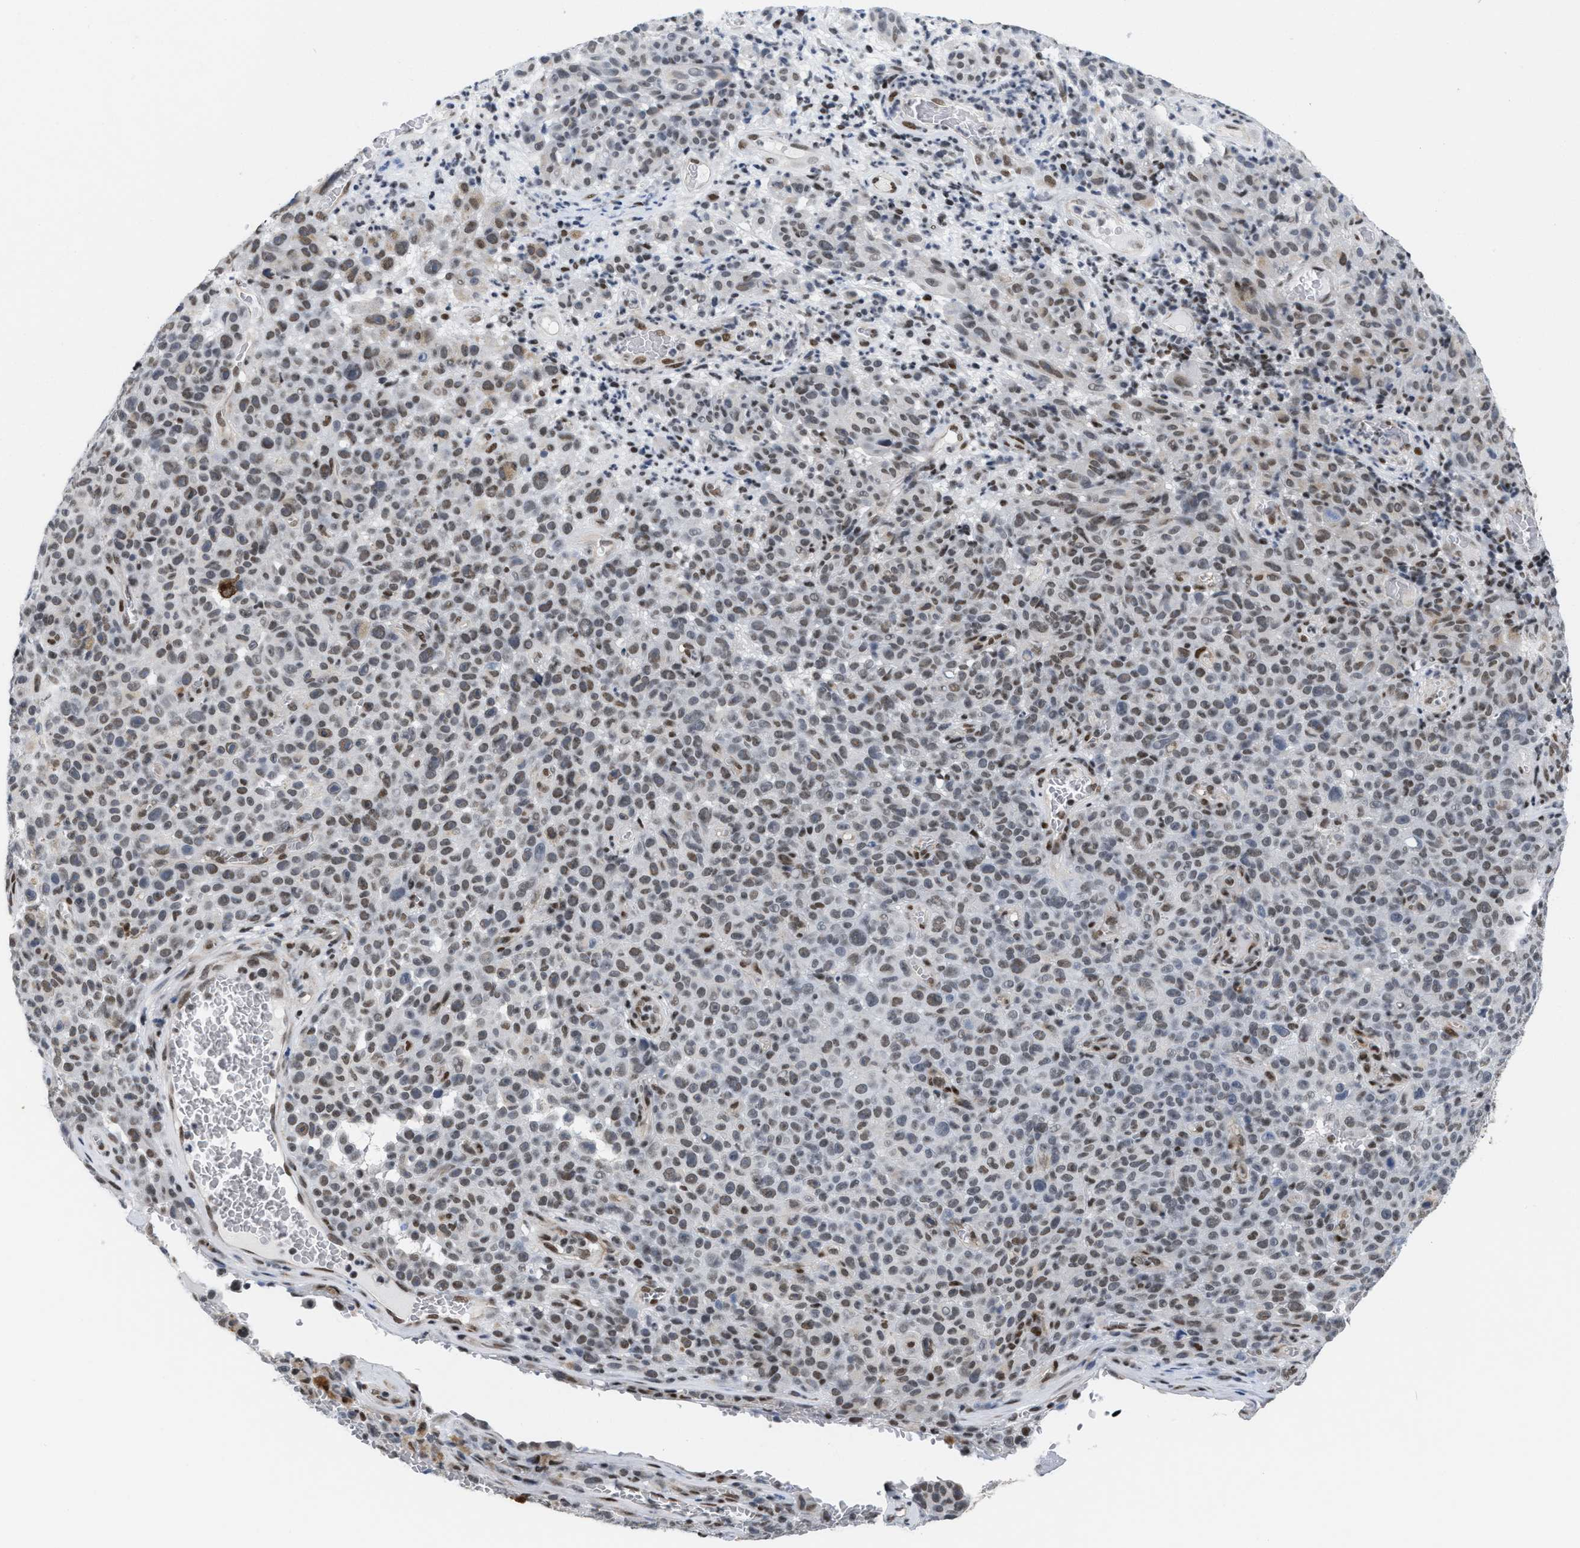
{"staining": {"intensity": "weak", "quantity": ">75%", "location": "nuclear"}, "tissue": "melanoma", "cell_type": "Tumor cells", "image_type": "cancer", "snomed": [{"axis": "morphology", "description": "Malignant melanoma, NOS"}, {"axis": "topography", "description": "Skin"}], "caption": "Immunohistochemical staining of malignant melanoma shows weak nuclear protein positivity in approximately >75% of tumor cells.", "gene": "MIER1", "patient": {"sex": "female", "age": 82}}